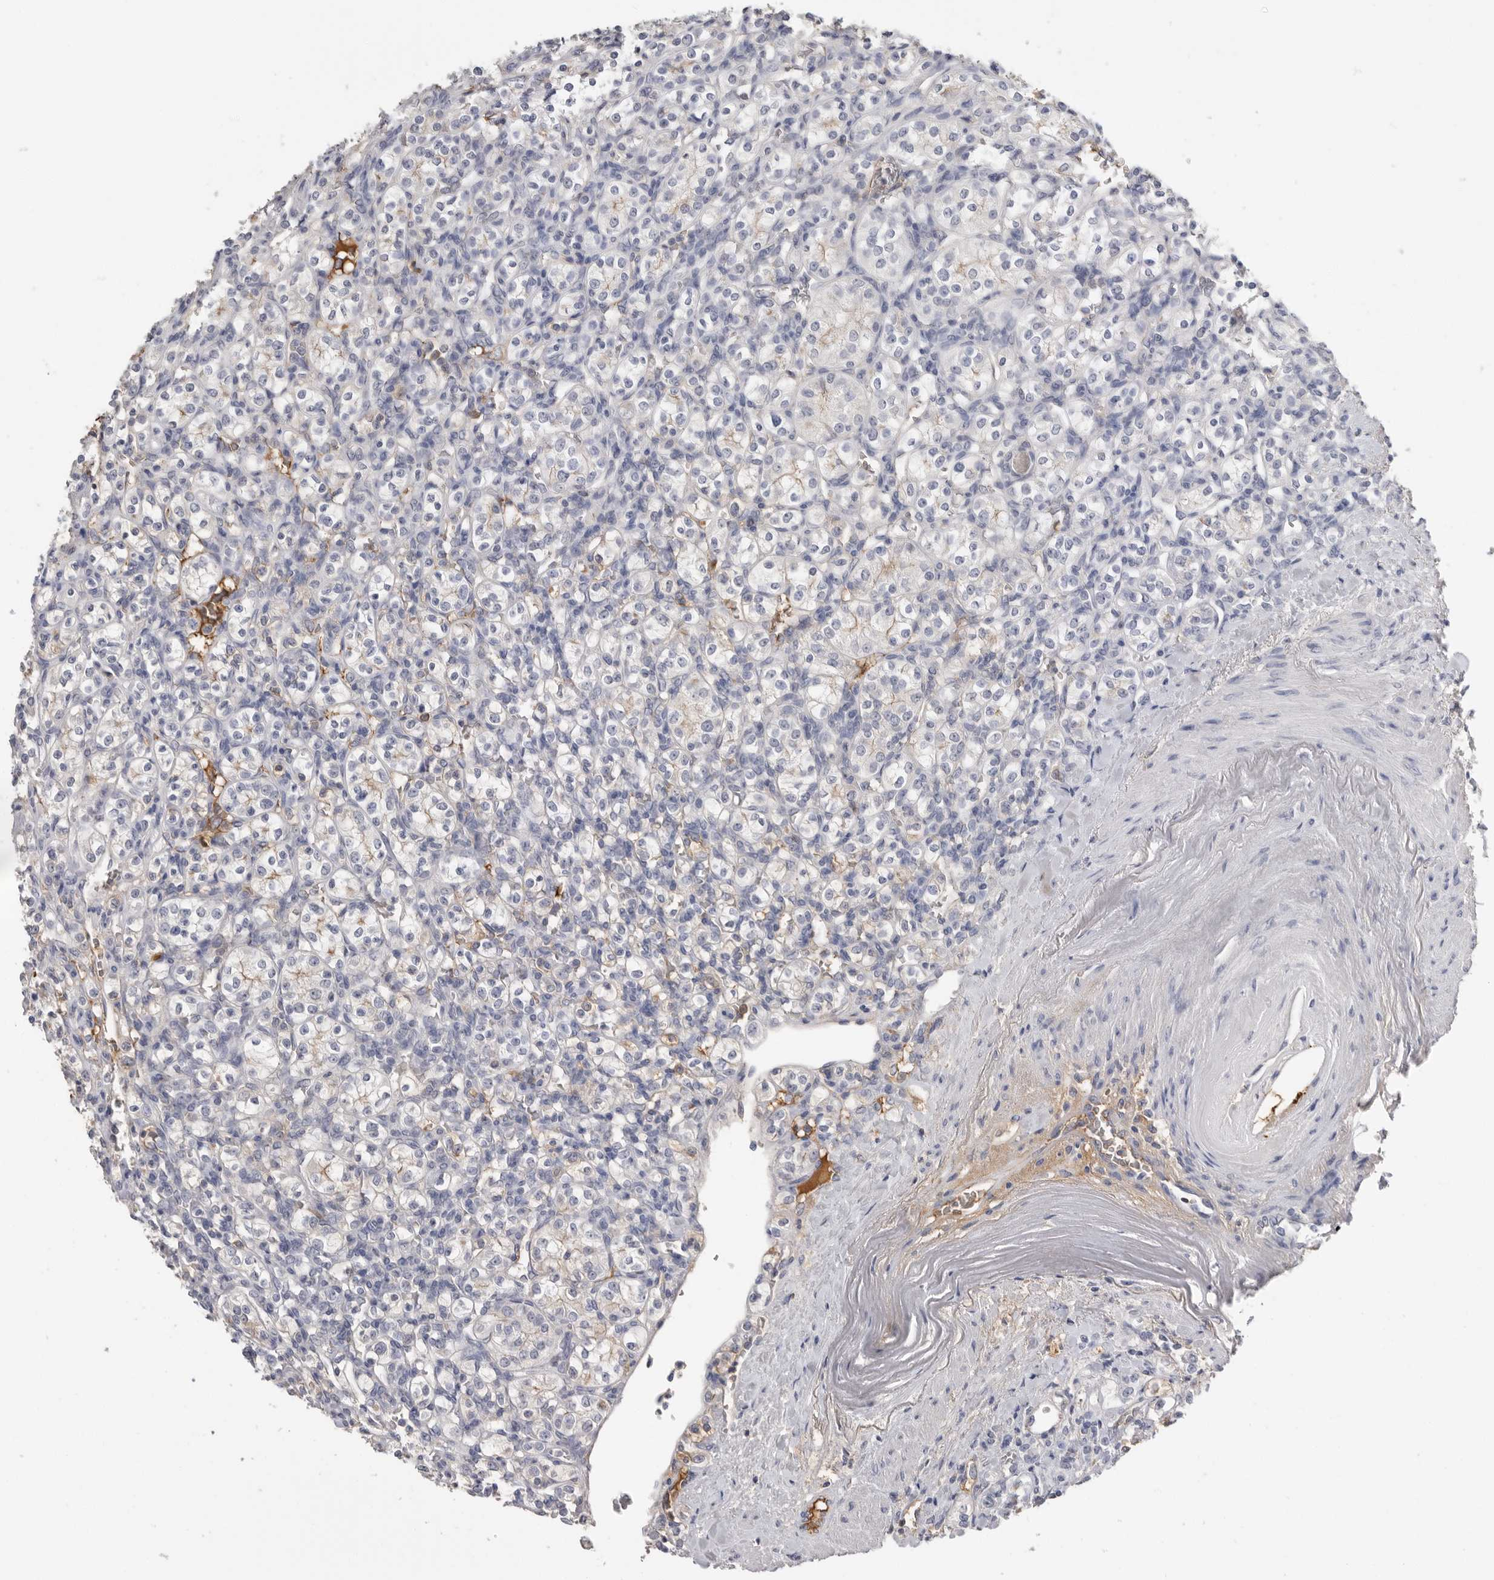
{"staining": {"intensity": "negative", "quantity": "none", "location": "none"}, "tissue": "renal cancer", "cell_type": "Tumor cells", "image_type": "cancer", "snomed": [{"axis": "morphology", "description": "Adenocarcinoma, NOS"}, {"axis": "topography", "description": "Kidney"}], "caption": "The immunohistochemistry (IHC) micrograph has no significant positivity in tumor cells of adenocarcinoma (renal) tissue.", "gene": "APOA2", "patient": {"sex": "male", "age": 77}}